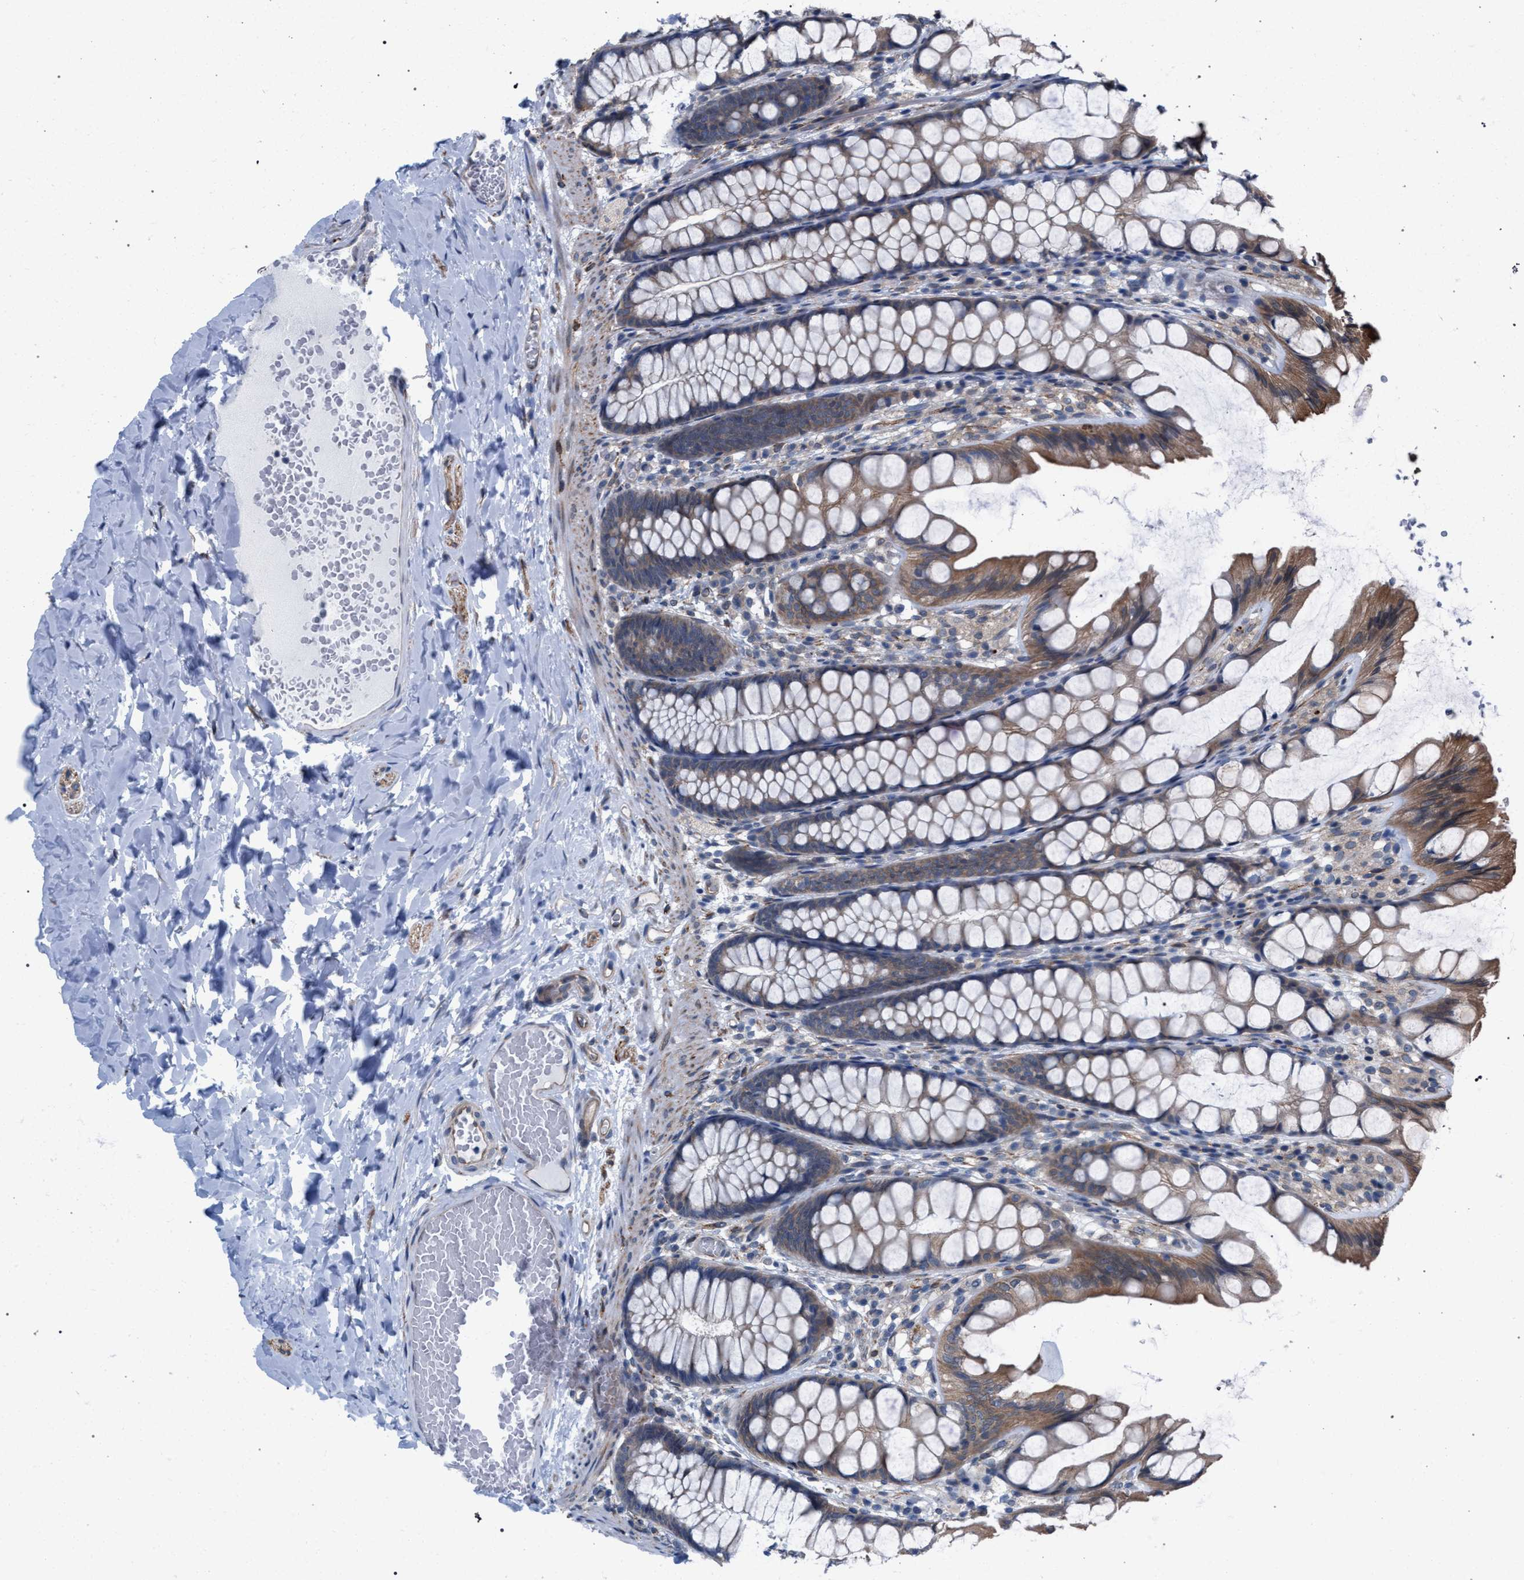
{"staining": {"intensity": "negative", "quantity": "none", "location": "none"}, "tissue": "colon", "cell_type": "Endothelial cells", "image_type": "normal", "snomed": [{"axis": "morphology", "description": "Normal tissue, NOS"}, {"axis": "topography", "description": "Colon"}], "caption": "Micrograph shows no significant protein staining in endothelial cells of normal colon.", "gene": "ARPC5L", "patient": {"sex": "male", "age": 47}}